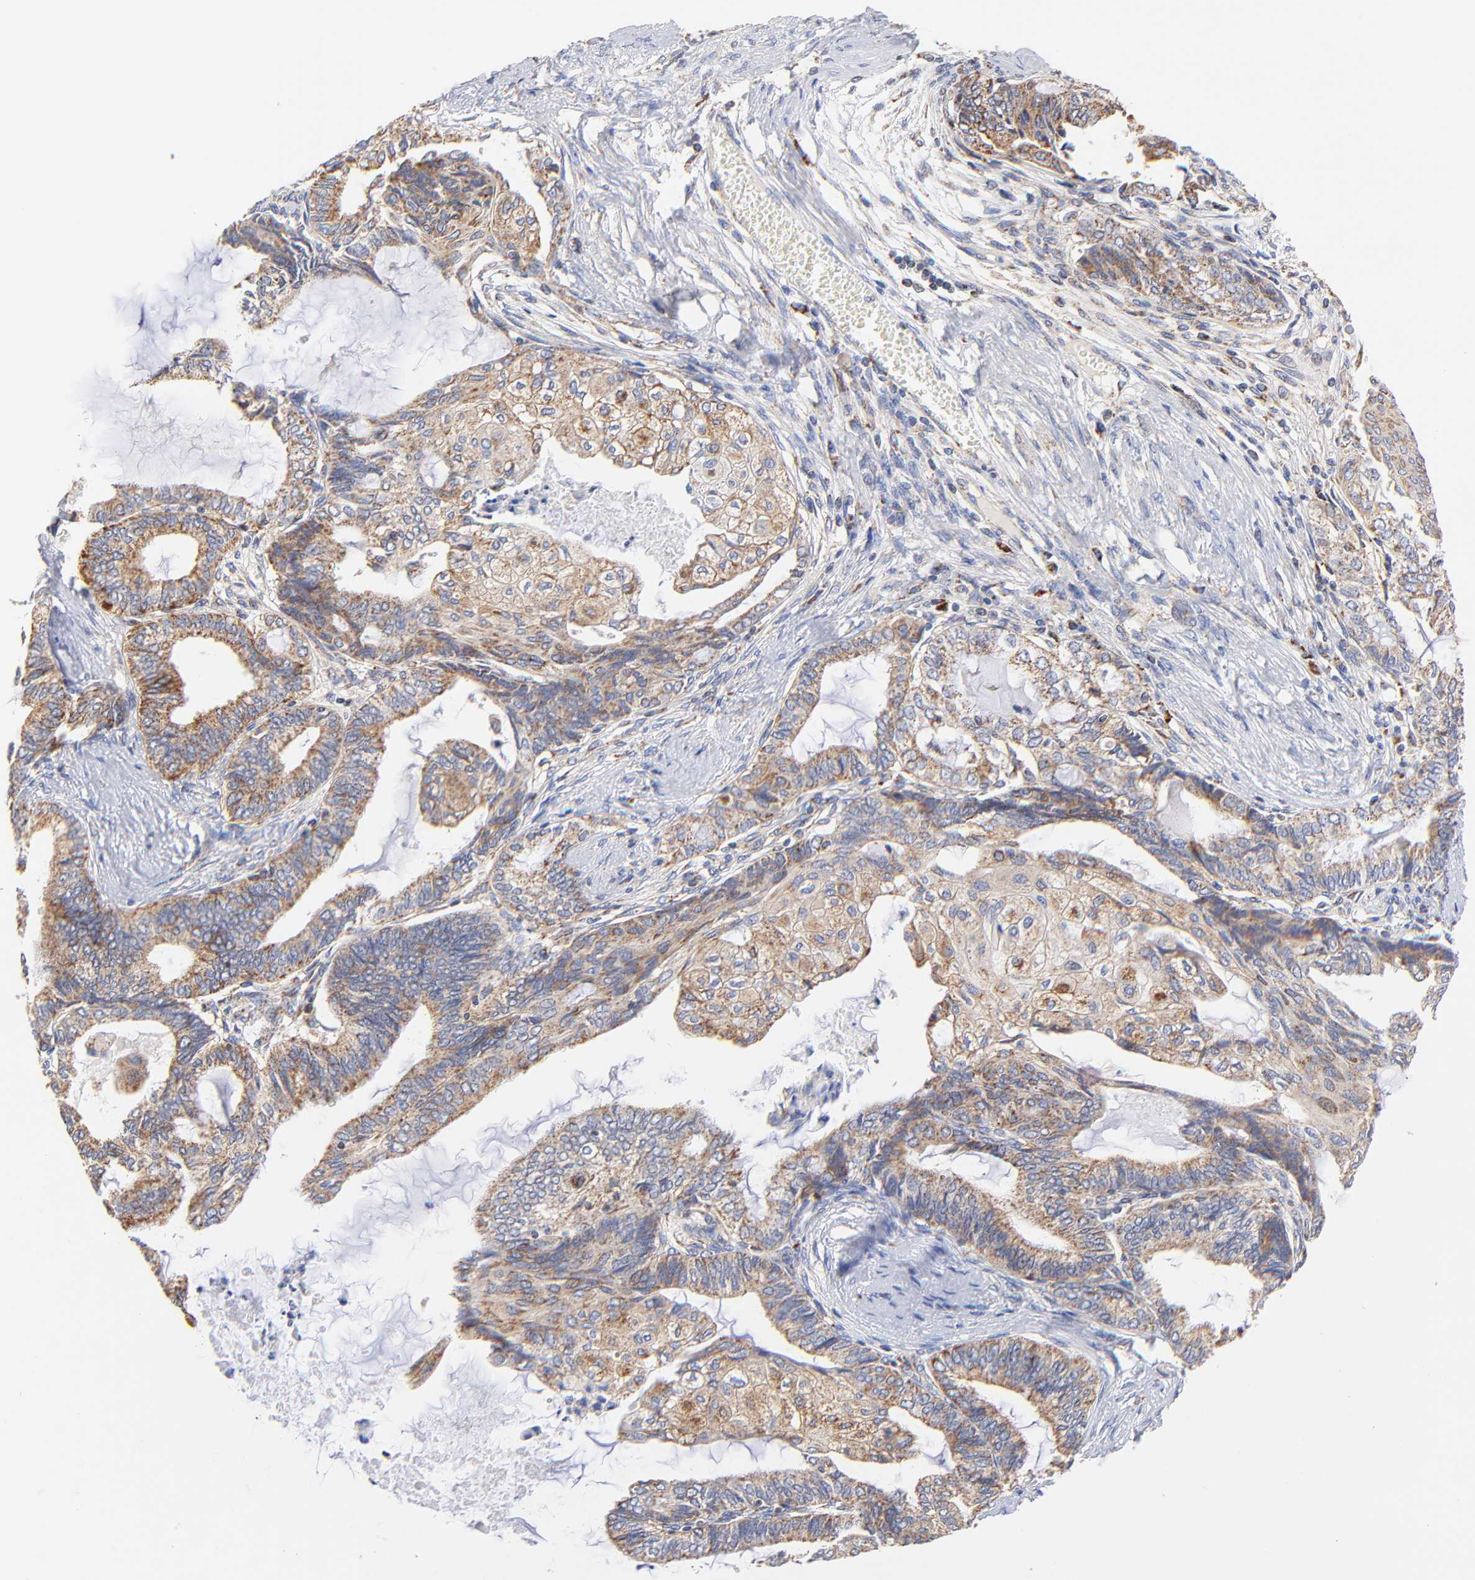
{"staining": {"intensity": "moderate", "quantity": ">75%", "location": "cytoplasmic/membranous"}, "tissue": "endometrial cancer", "cell_type": "Tumor cells", "image_type": "cancer", "snomed": [{"axis": "morphology", "description": "Adenocarcinoma, NOS"}, {"axis": "topography", "description": "Endometrium"}], "caption": "Immunohistochemistry micrograph of human adenocarcinoma (endometrial) stained for a protein (brown), which demonstrates medium levels of moderate cytoplasmic/membranous expression in approximately >75% of tumor cells.", "gene": "ATP5F1D", "patient": {"sex": "female", "age": 79}}